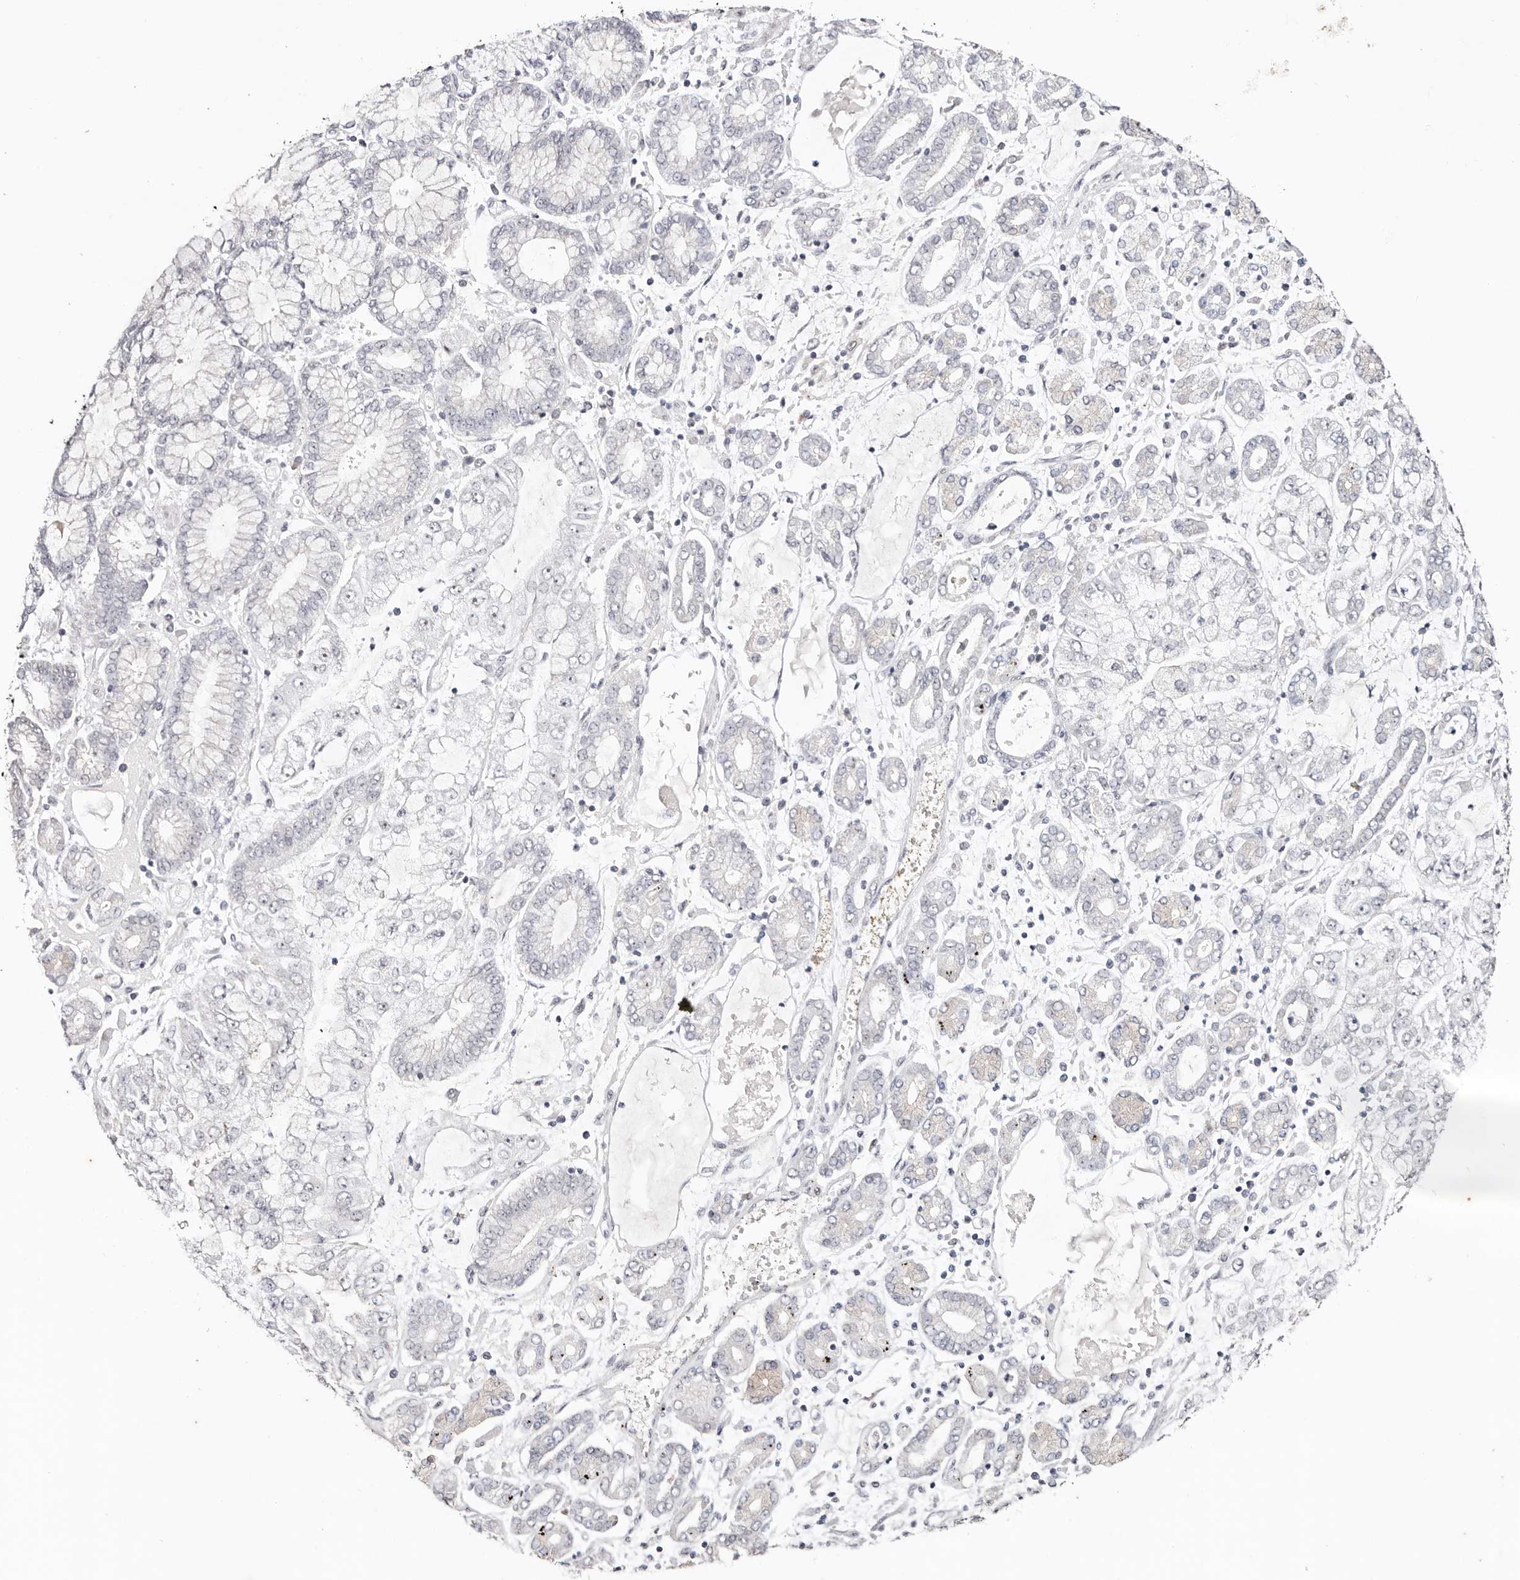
{"staining": {"intensity": "negative", "quantity": "none", "location": "none"}, "tissue": "stomach cancer", "cell_type": "Tumor cells", "image_type": "cancer", "snomed": [{"axis": "morphology", "description": "Adenocarcinoma, NOS"}, {"axis": "topography", "description": "Stomach"}], "caption": "IHC of stomach adenocarcinoma displays no staining in tumor cells. The staining is performed using DAB brown chromogen with nuclei counter-stained in using hematoxylin.", "gene": "TYW3", "patient": {"sex": "male", "age": 76}}